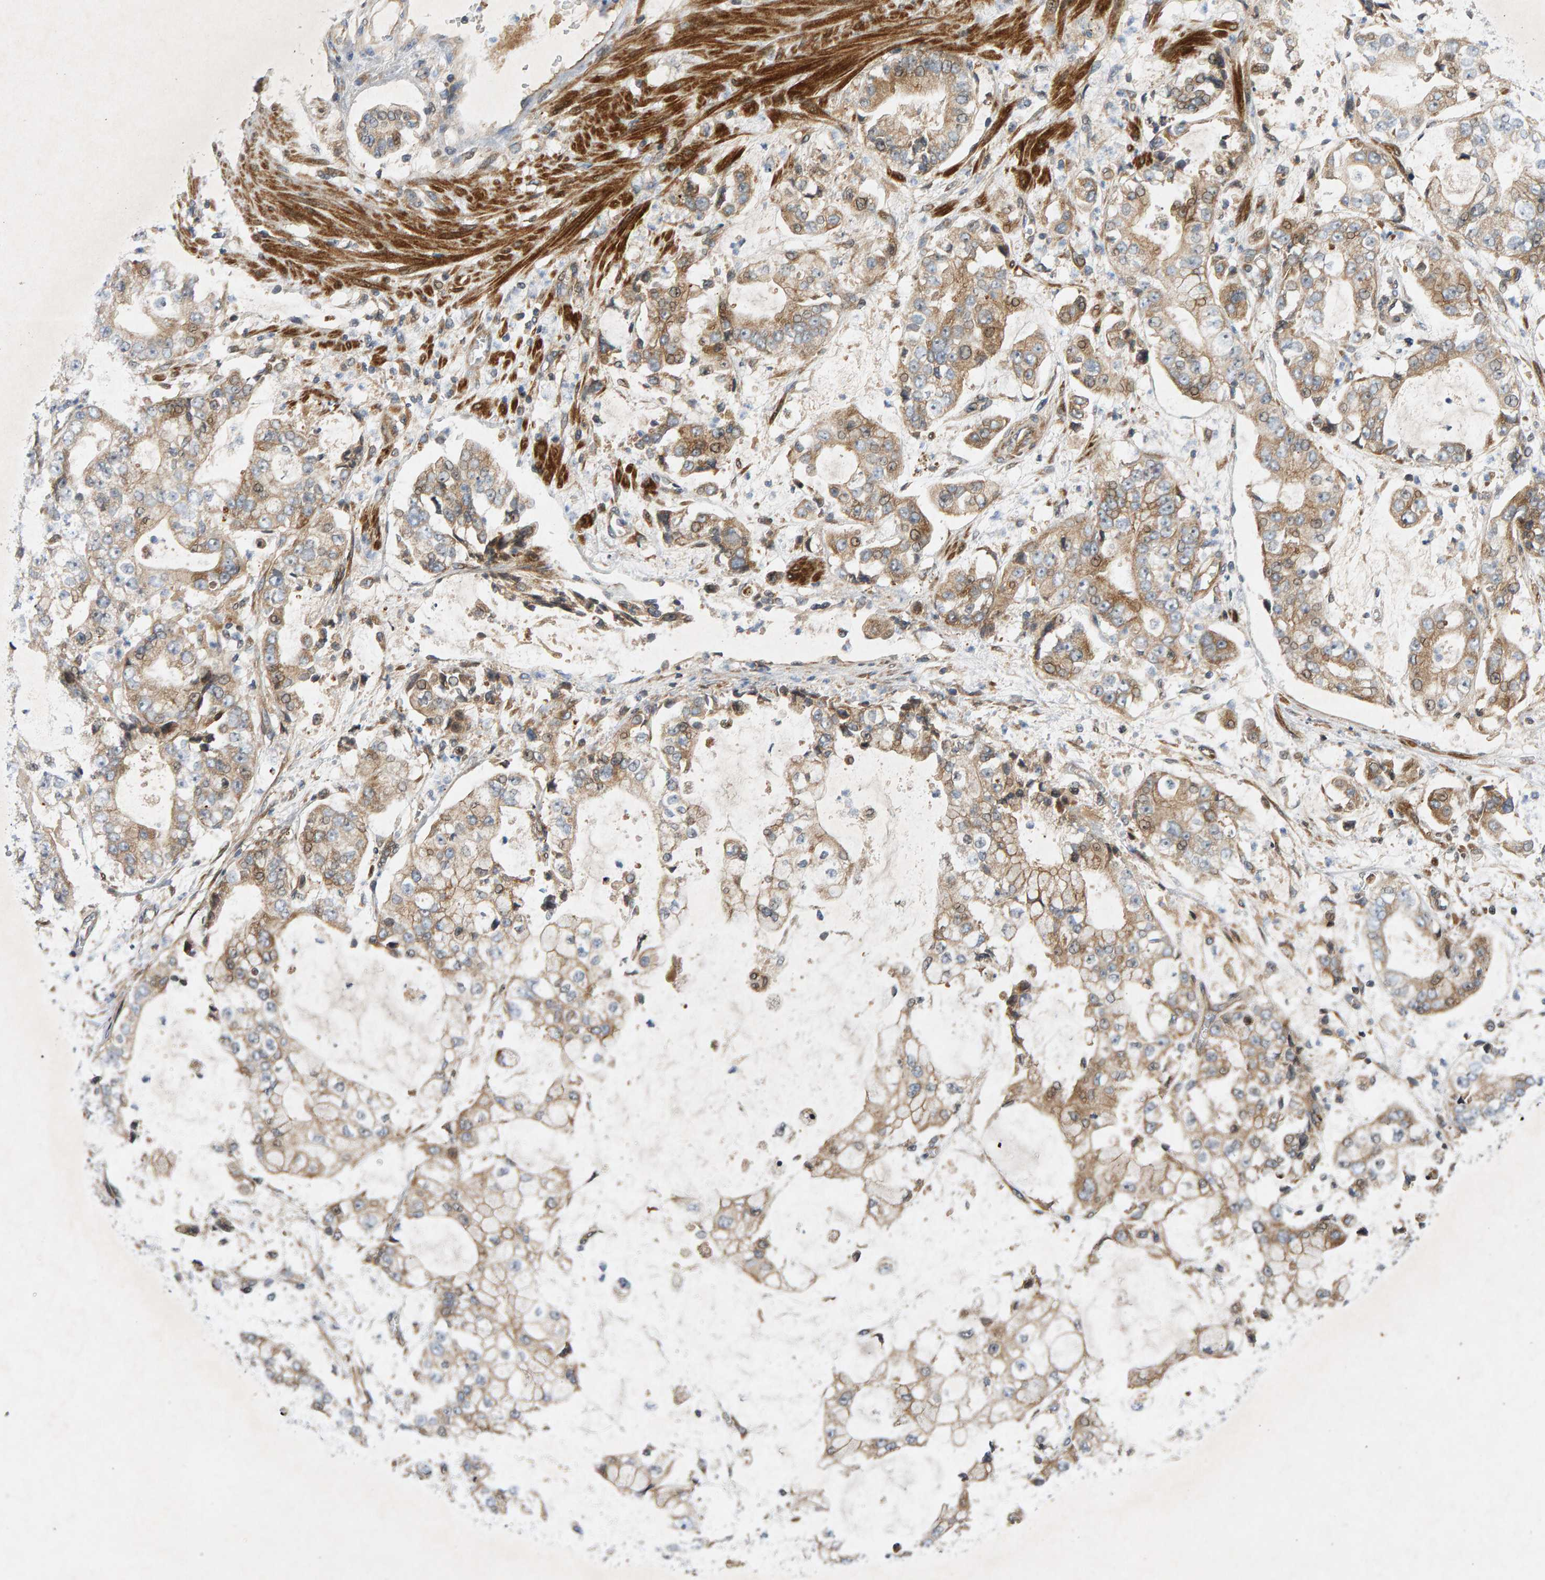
{"staining": {"intensity": "moderate", "quantity": ">75%", "location": "cytoplasmic/membranous"}, "tissue": "stomach cancer", "cell_type": "Tumor cells", "image_type": "cancer", "snomed": [{"axis": "morphology", "description": "Adenocarcinoma, NOS"}, {"axis": "topography", "description": "Stomach"}], "caption": "DAB immunohistochemical staining of human adenocarcinoma (stomach) exhibits moderate cytoplasmic/membranous protein positivity in approximately >75% of tumor cells.", "gene": "BAHCC1", "patient": {"sex": "male", "age": 76}}